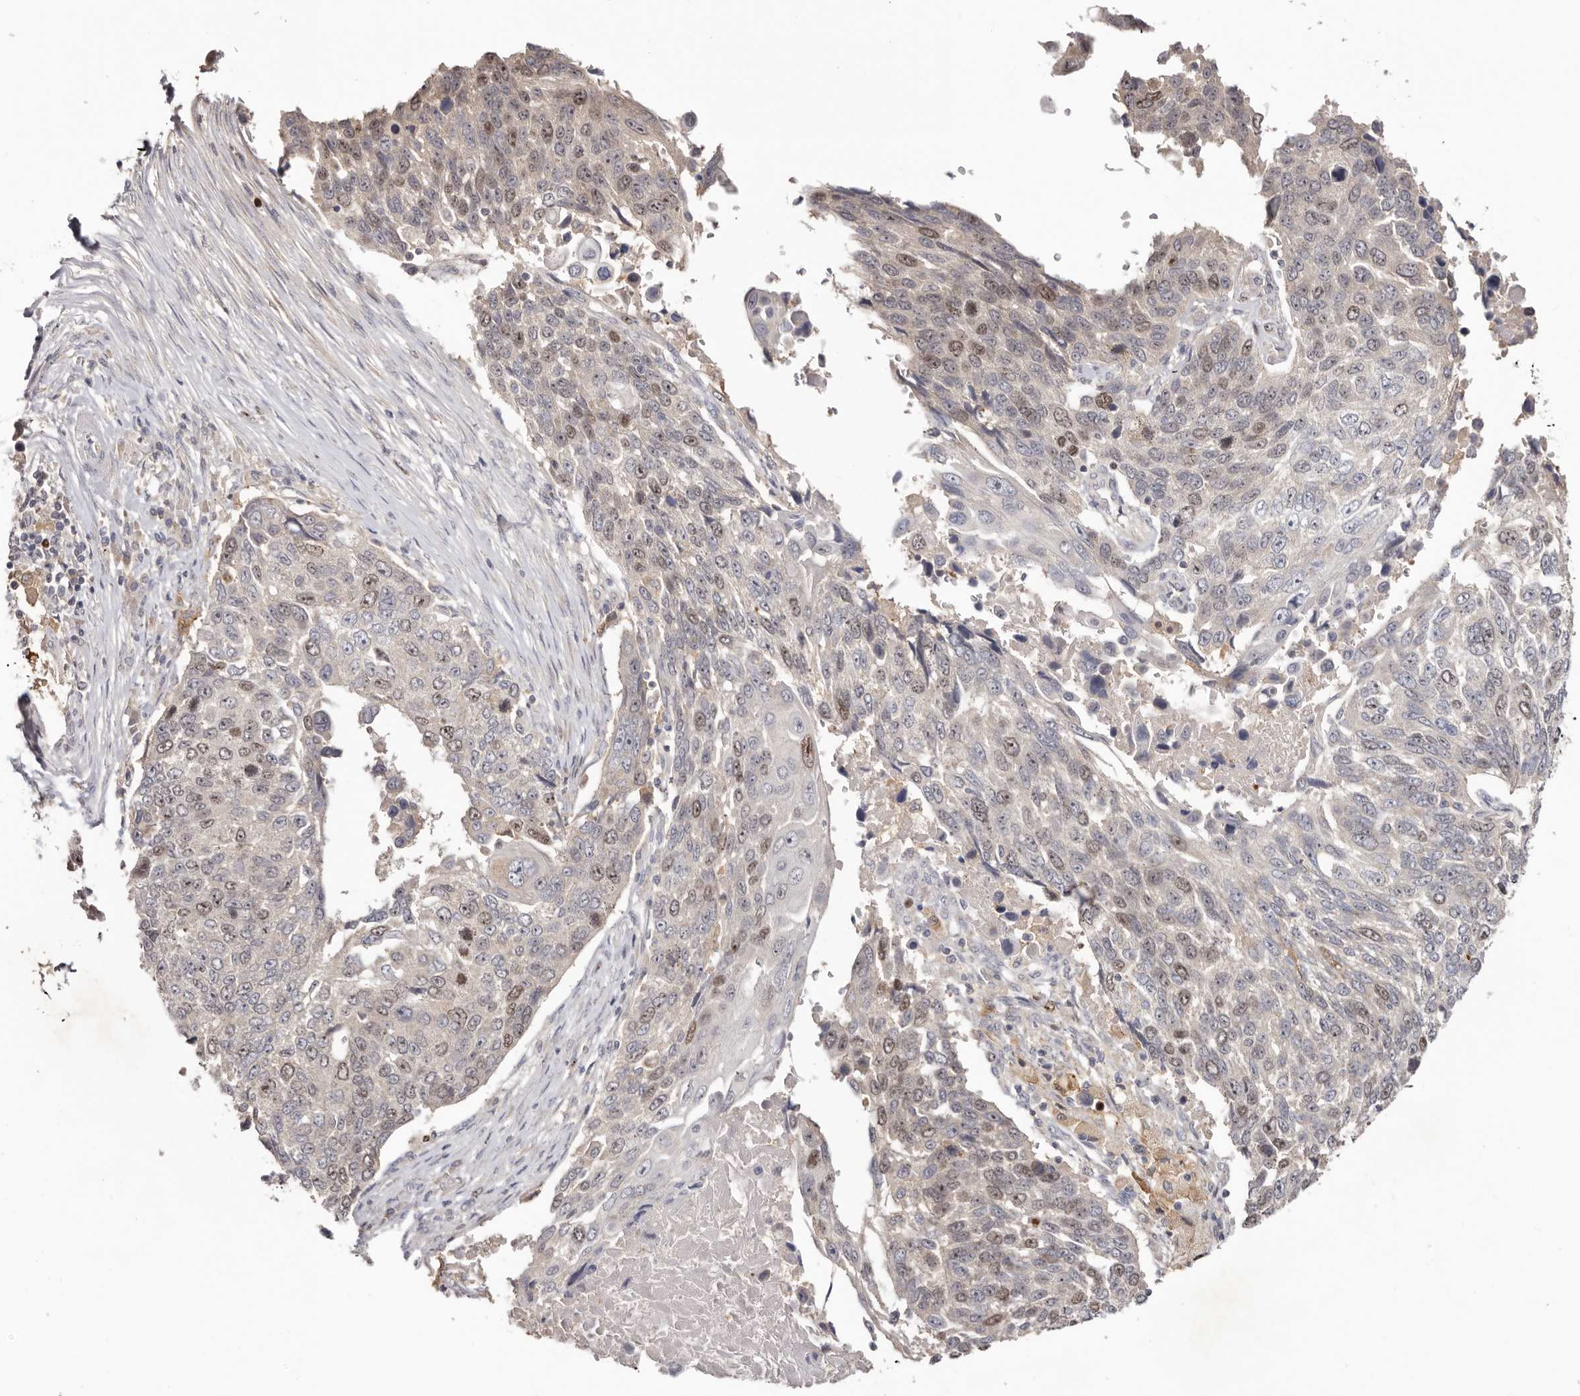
{"staining": {"intensity": "moderate", "quantity": "<25%", "location": "nuclear"}, "tissue": "lung cancer", "cell_type": "Tumor cells", "image_type": "cancer", "snomed": [{"axis": "morphology", "description": "Squamous cell carcinoma, NOS"}, {"axis": "topography", "description": "Lung"}], "caption": "This is a micrograph of immunohistochemistry (IHC) staining of lung squamous cell carcinoma, which shows moderate expression in the nuclear of tumor cells.", "gene": "CCDC190", "patient": {"sex": "male", "age": 66}}